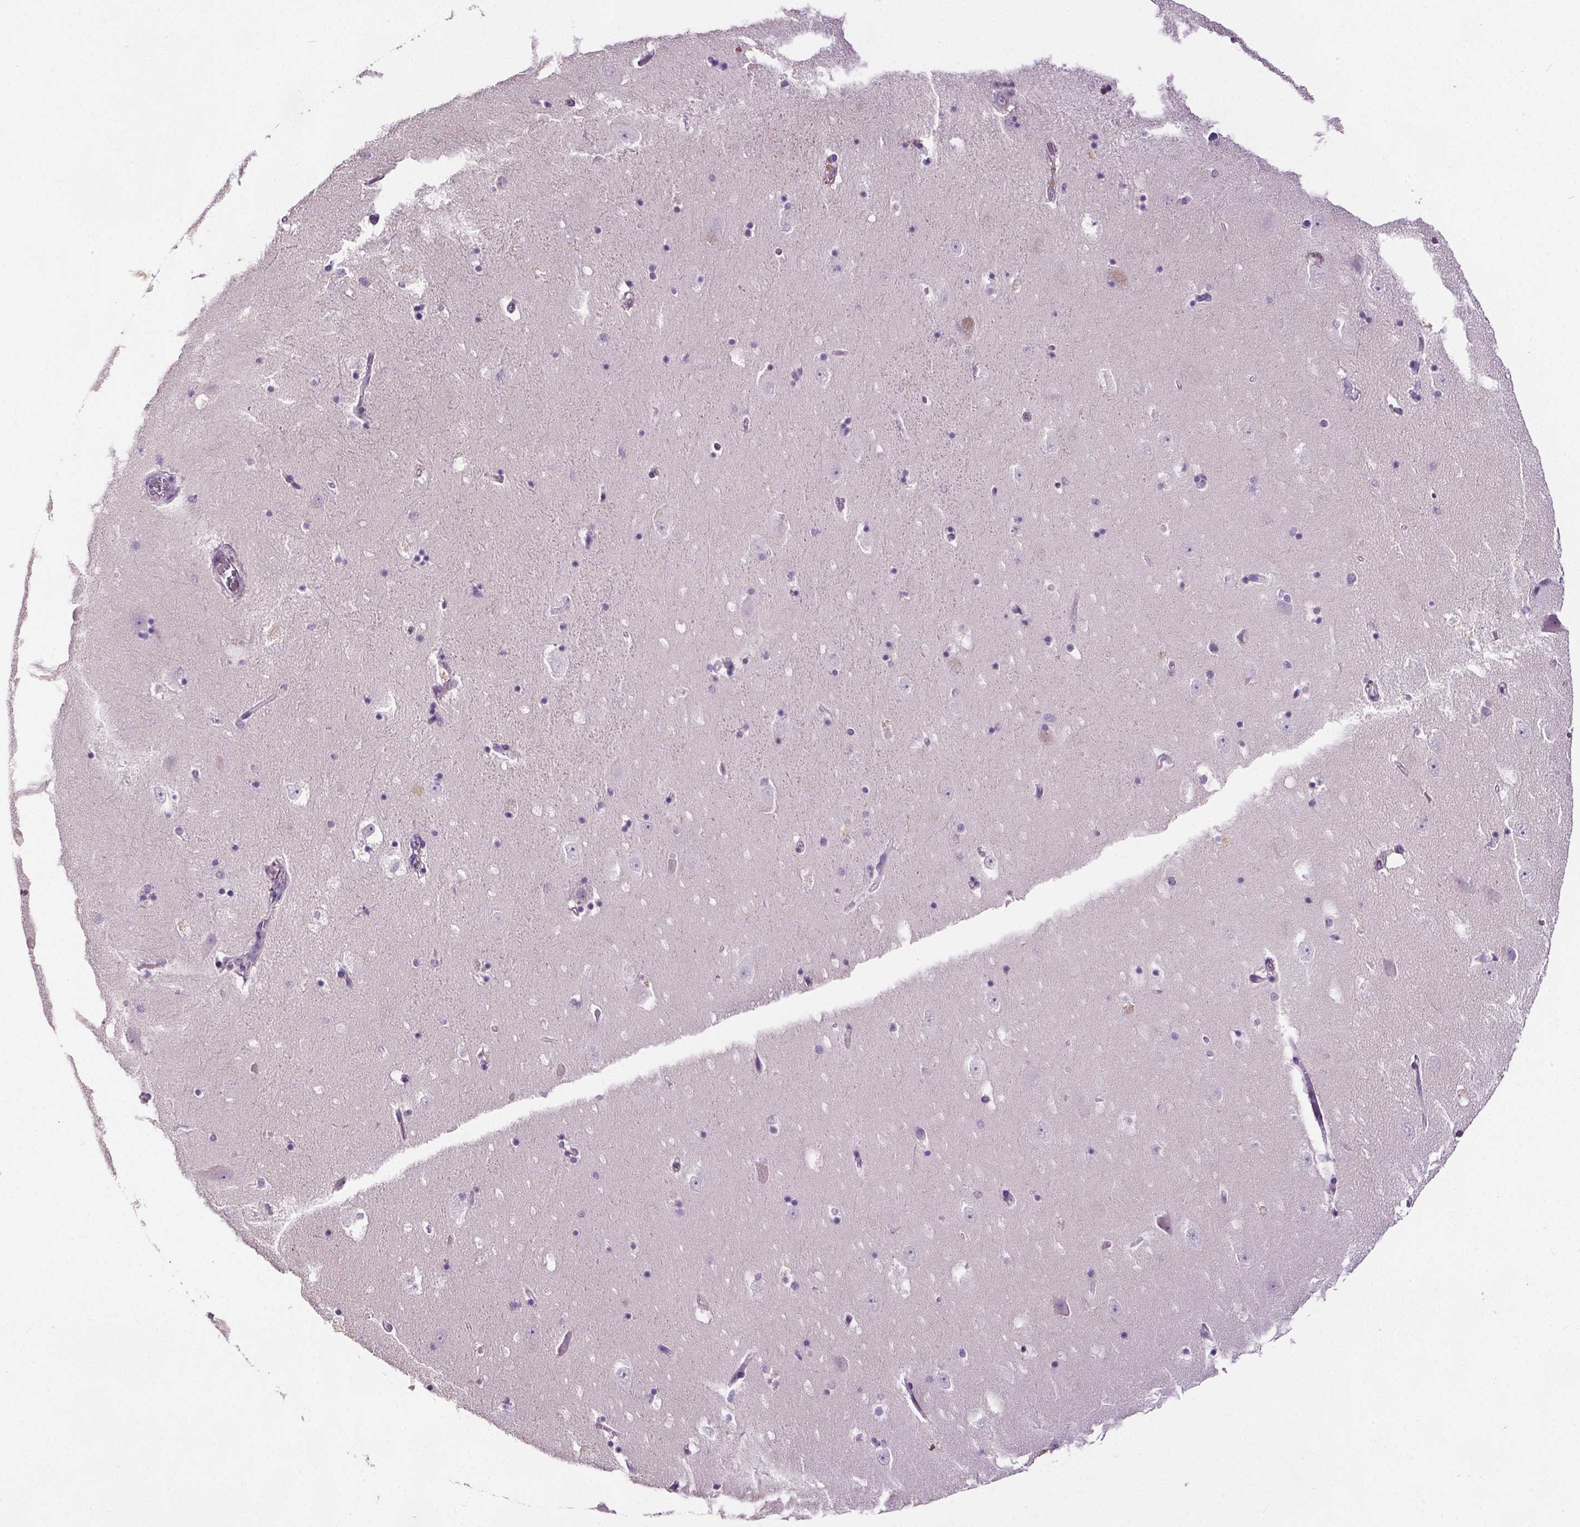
{"staining": {"intensity": "negative", "quantity": "none", "location": "none"}, "tissue": "hippocampus", "cell_type": "Glial cells", "image_type": "normal", "snomed": [{"axis": "morphology", "description": "Normal tissue, NOS"}, {"axis": "topography", "description": "Hippocampus"}], "caption": "Glial cells are negative for brown protein staining in normal hippocampus. Nuclei are stained in blue.", "gene": "GPIHBP1", "patient": {"sex": "male", "age": 58}}